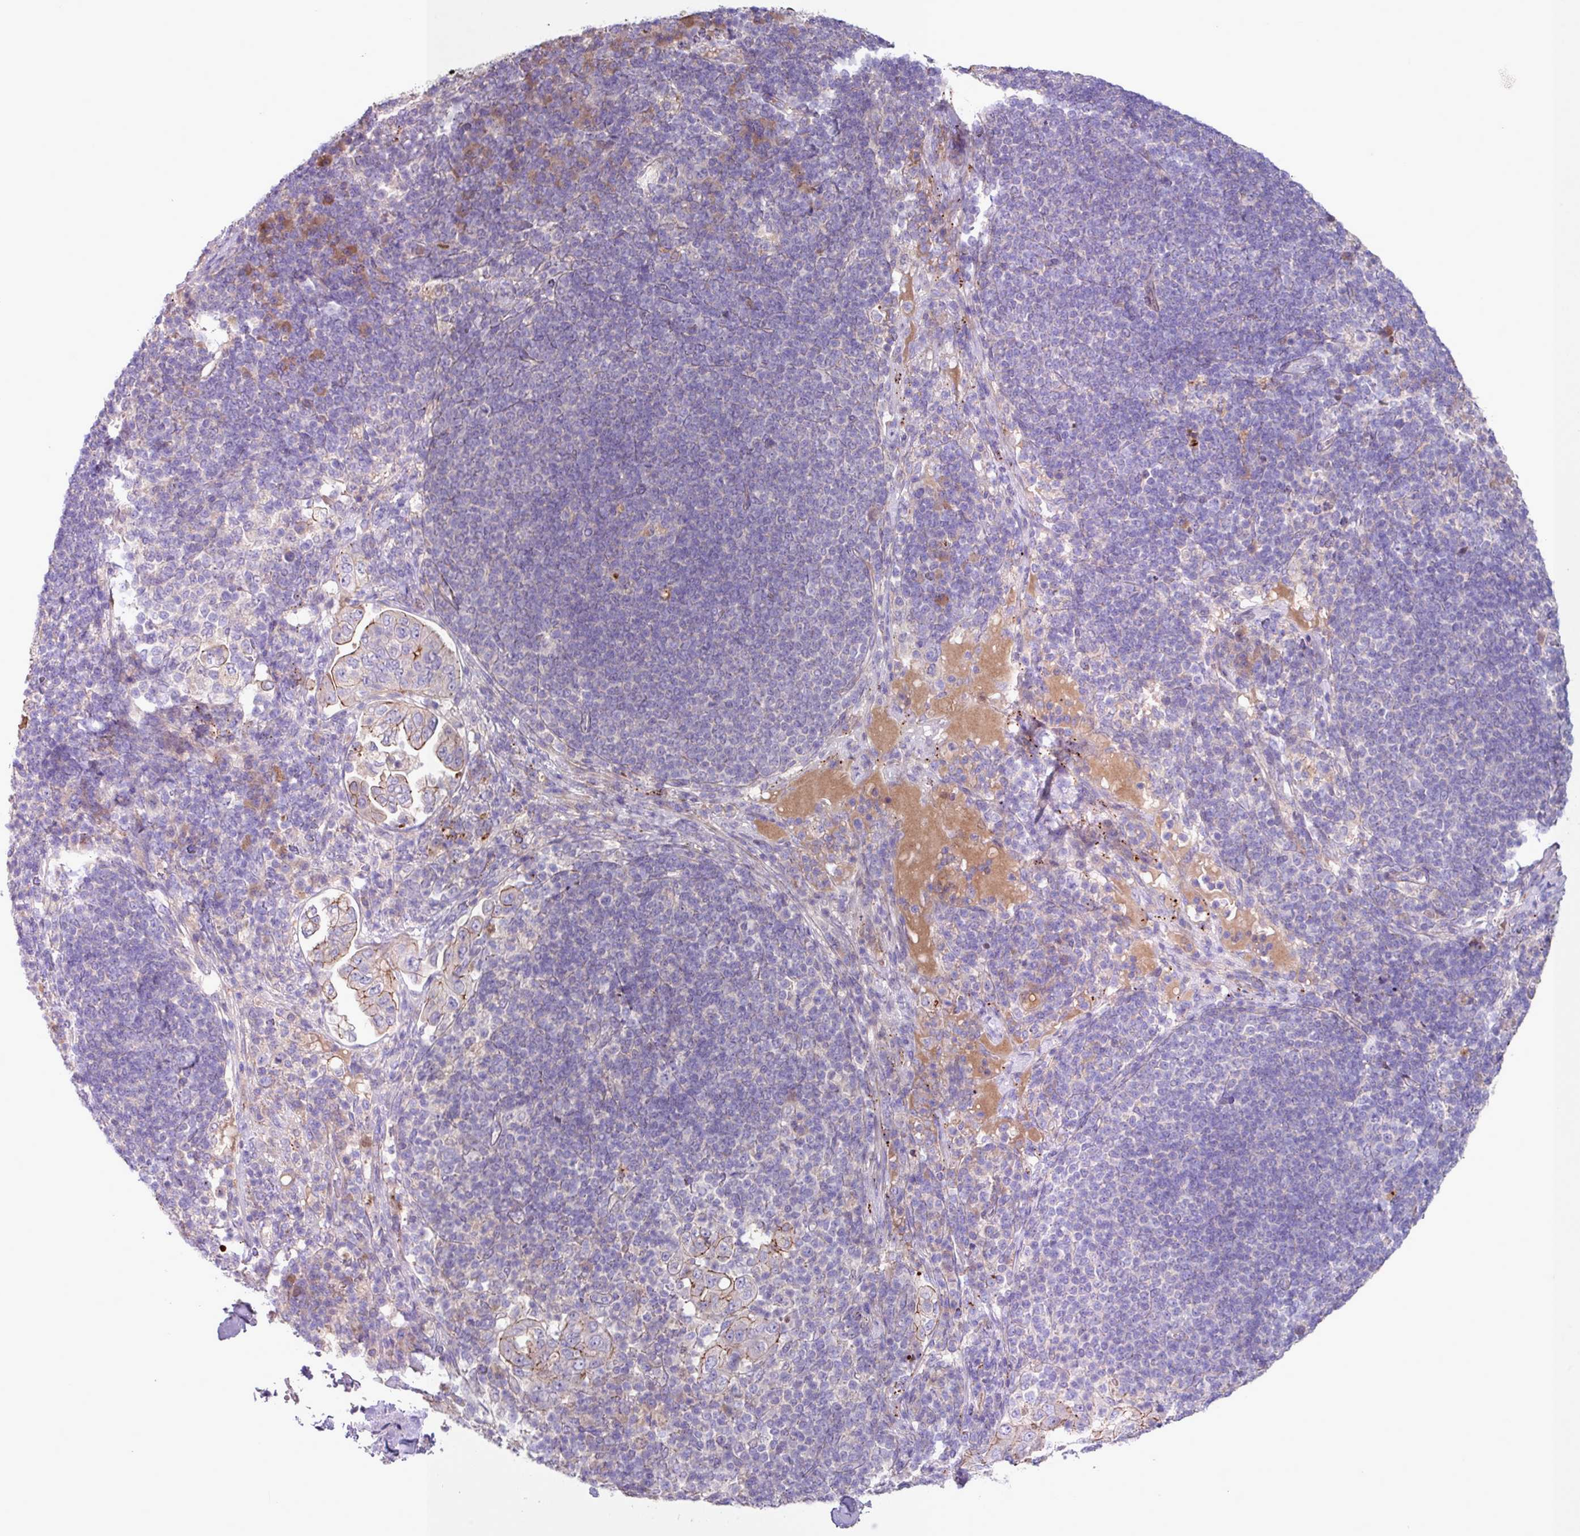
{"staining": {"intensity": "moderate", "quantity": "25%-75%", "location": "cytoplasmic/membranous"}, "tissue": "pancreatic cancer", "cell_type": "Tumor cells", "image_type": "cancer", "snomed": [{"axis": "morphology", "description": "Normal tissue, NOS"}, {"axis": "morphology", "description": "Adenocarcinoma, NOS"}, {"axis": "topography", "description": "Lymph node"}, {"axis": "topography", "description": "Pancreas"}], "caption": "DAB (3,3'-diaminobenzidine) immunohistochemical staining of pancreatic adenocarcinoma shows moderate cytoplasmic/membranous protein staining in approximately 25%-75% of tumor cells.", "gene": "IQCJ", "patient": {"sex": "female", "age": 67}}